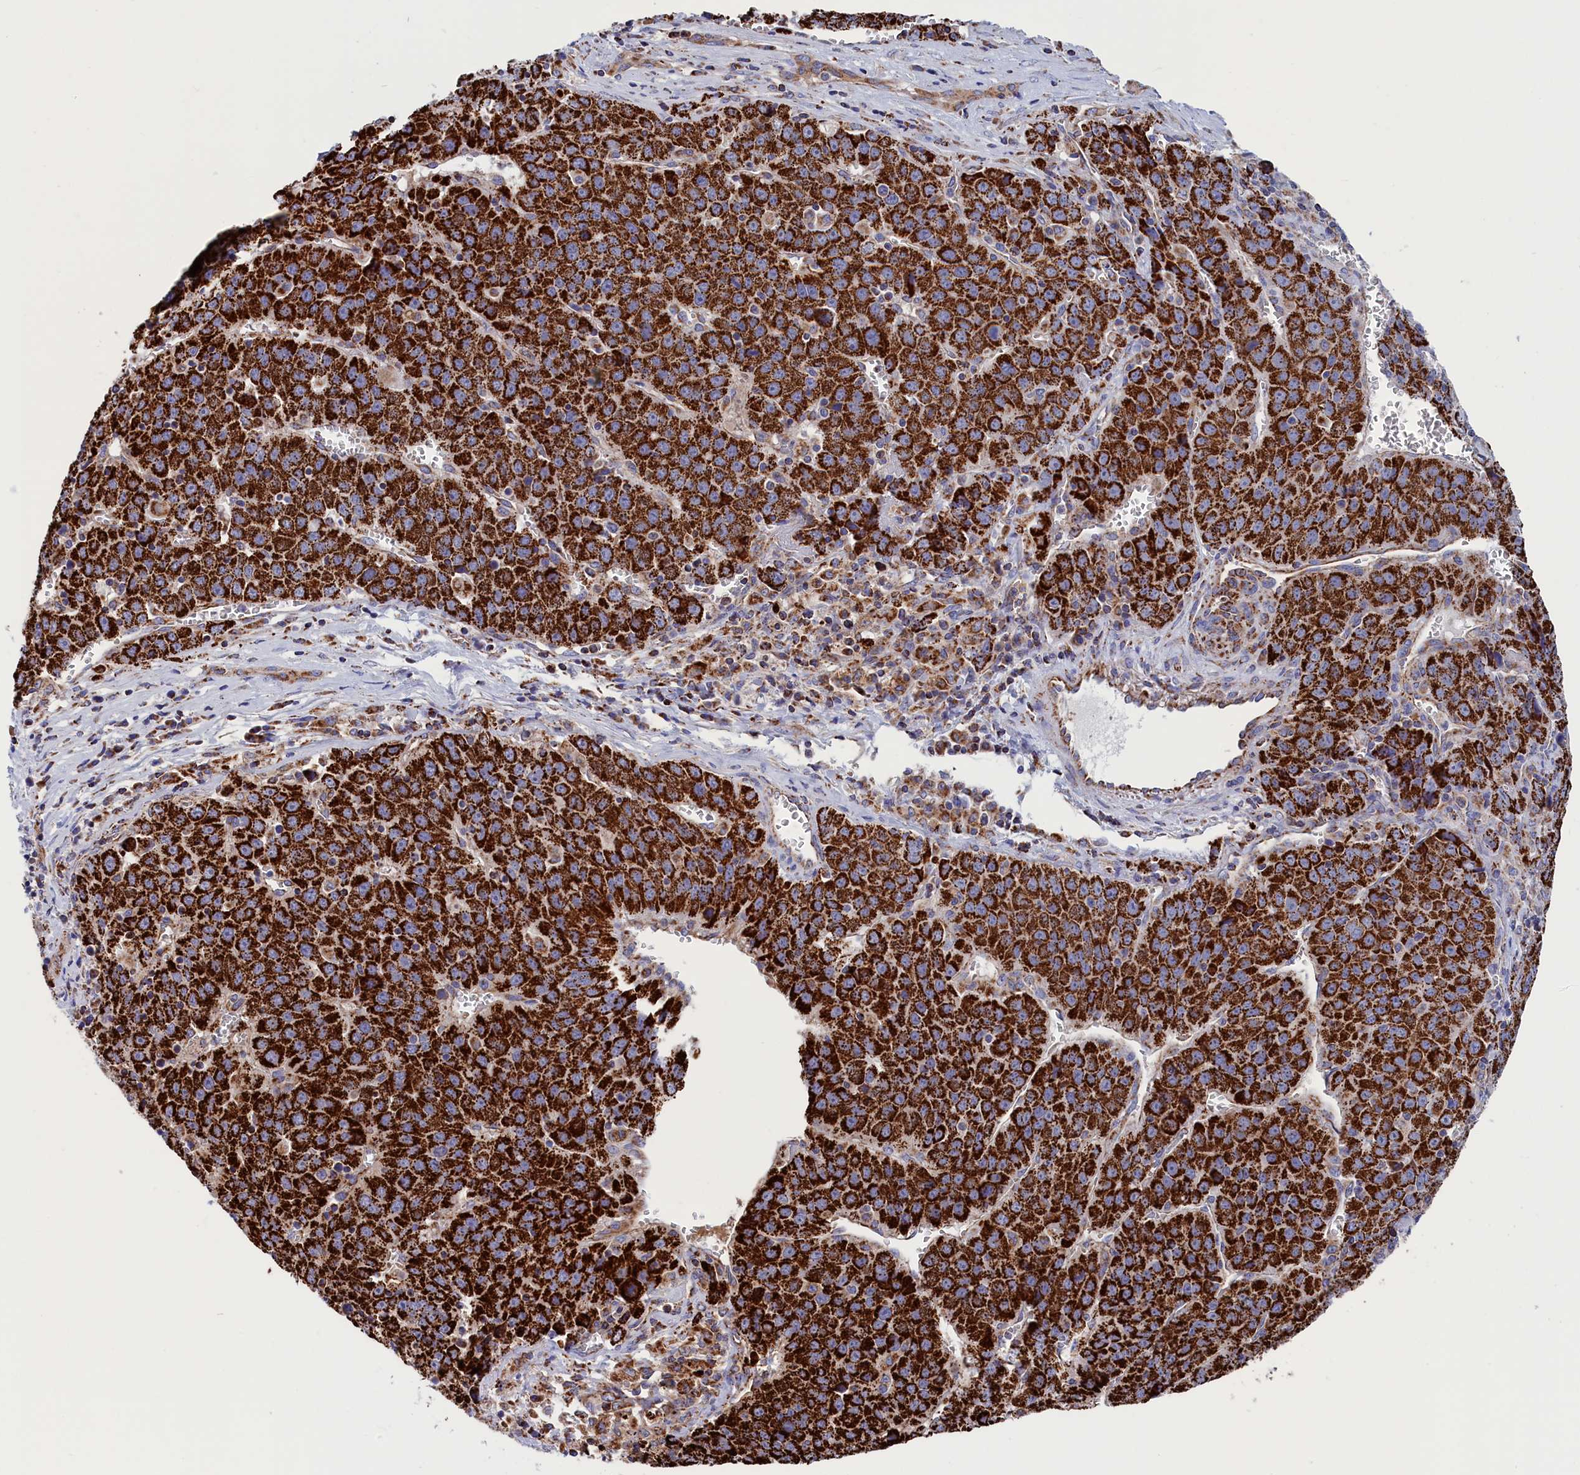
{"staining": {"intensity": "strong", "quantity": ">75%", "location": "cytoplasmic/membranous"}, "tissue": "liver cancer", "cell_type": "Tumor cells", "image_type": "cancer", "snomed": [{"axis": "morphology", "description": "Carcinoma, Hepatocellular, NOS"}, {"axis": "topography", "description": "Liver"}], "caption": "This photomicrograph exhibits liver hepatocellular carcinoma stained with immunohistochemistry to label a protein in brown. The cytoplasmic/membranous of tumor cells show strong positivity for the protein. Nuclei are counter-stained blue.", "gene": "WDR83", "patient": {"sex": "female", "age": 53}}